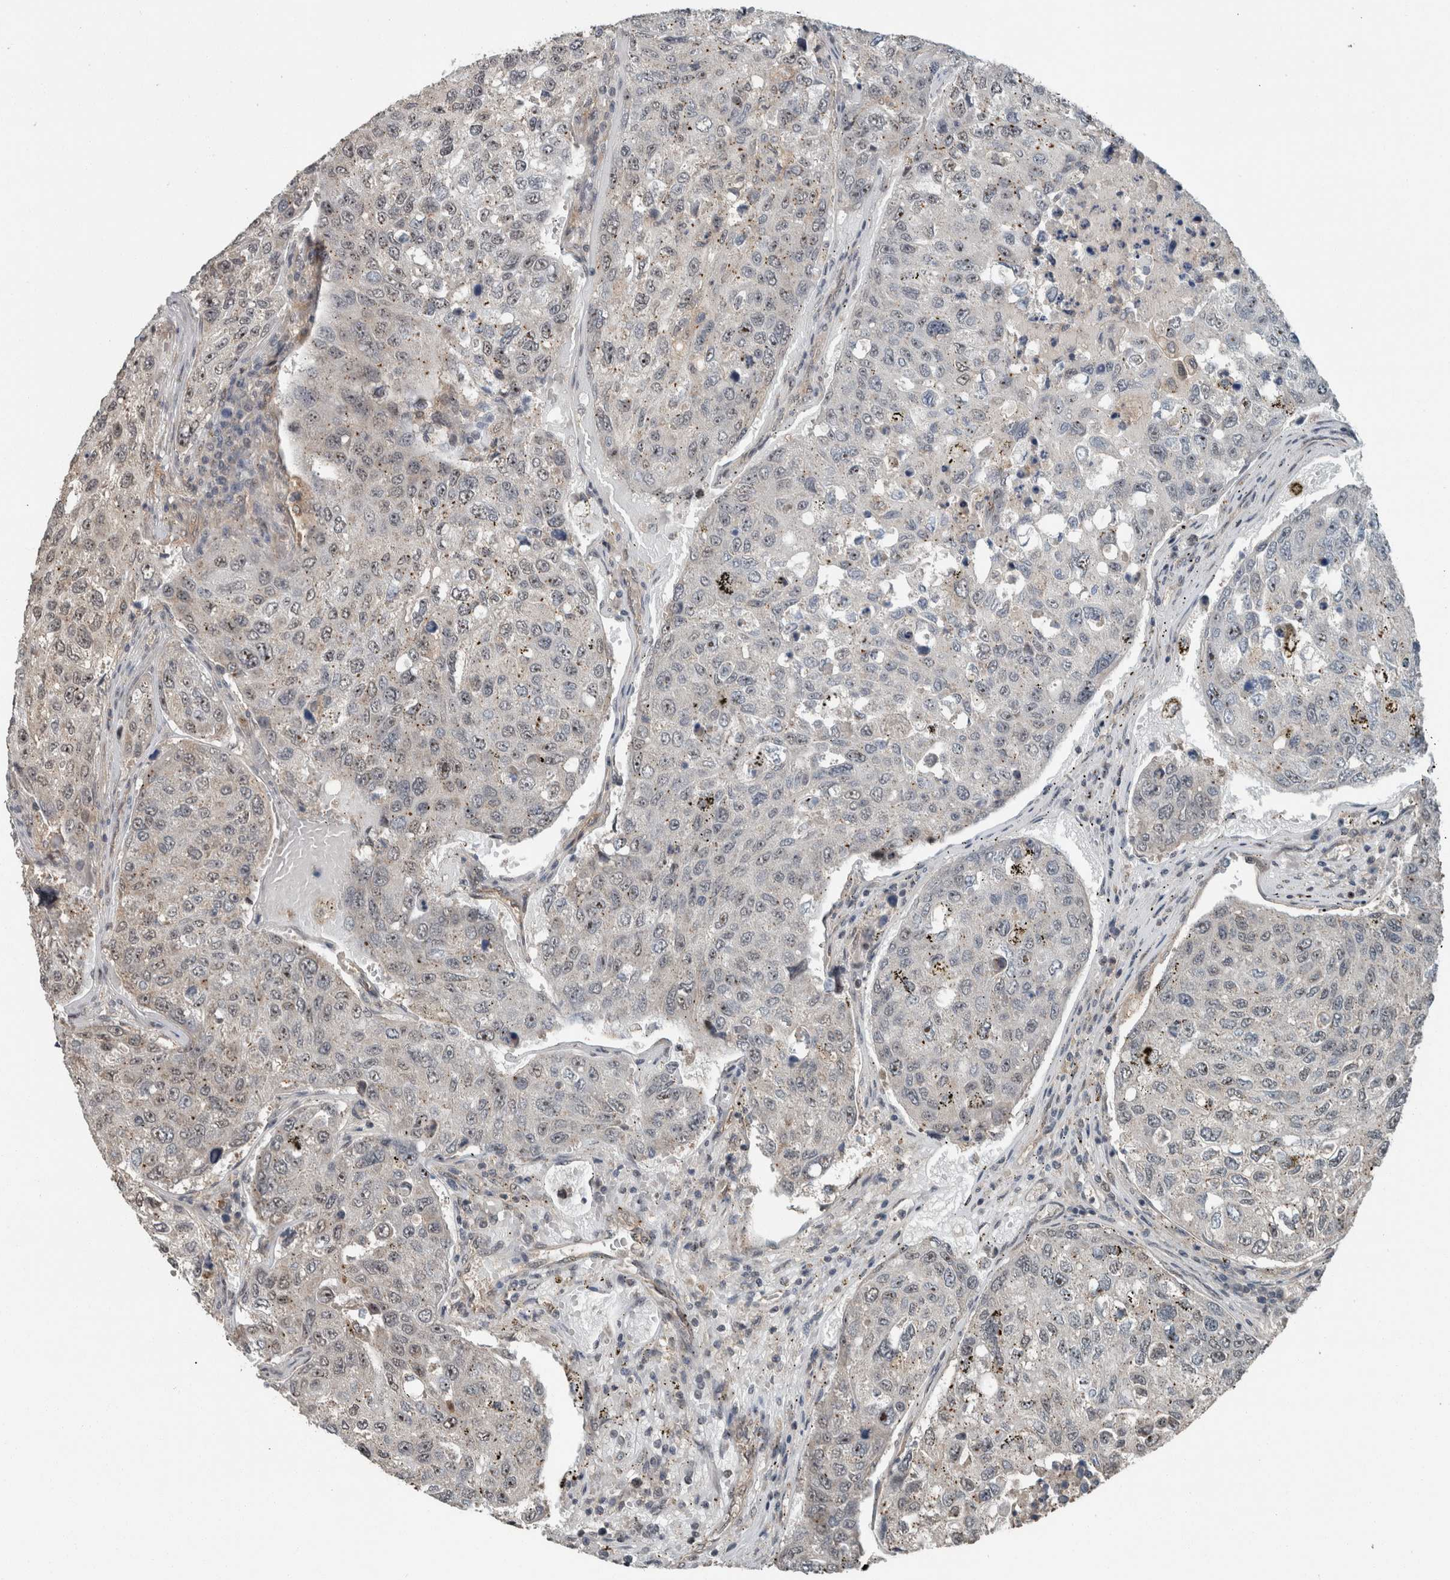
{"staining": {"intensity": "negative", "quantity": "none", "location": "none"}, "tissue": "urothelial cancer", "cell_type": "Tumor cells", "image_type": "cancer", "snomed": [{"axis": "morphology", "description": "Urothelial carcinoma, High grade"}, {"axis": "topography", "description": "Lymph node"}, {"axis": "topography", "description": "Urinary bladder"}], "caption": "Tumor cells show no significant protein expression in urothelial carcinoma (high-grade).", "gene": "MYO1E", "patient": {"sex": "male", "age": 51}}